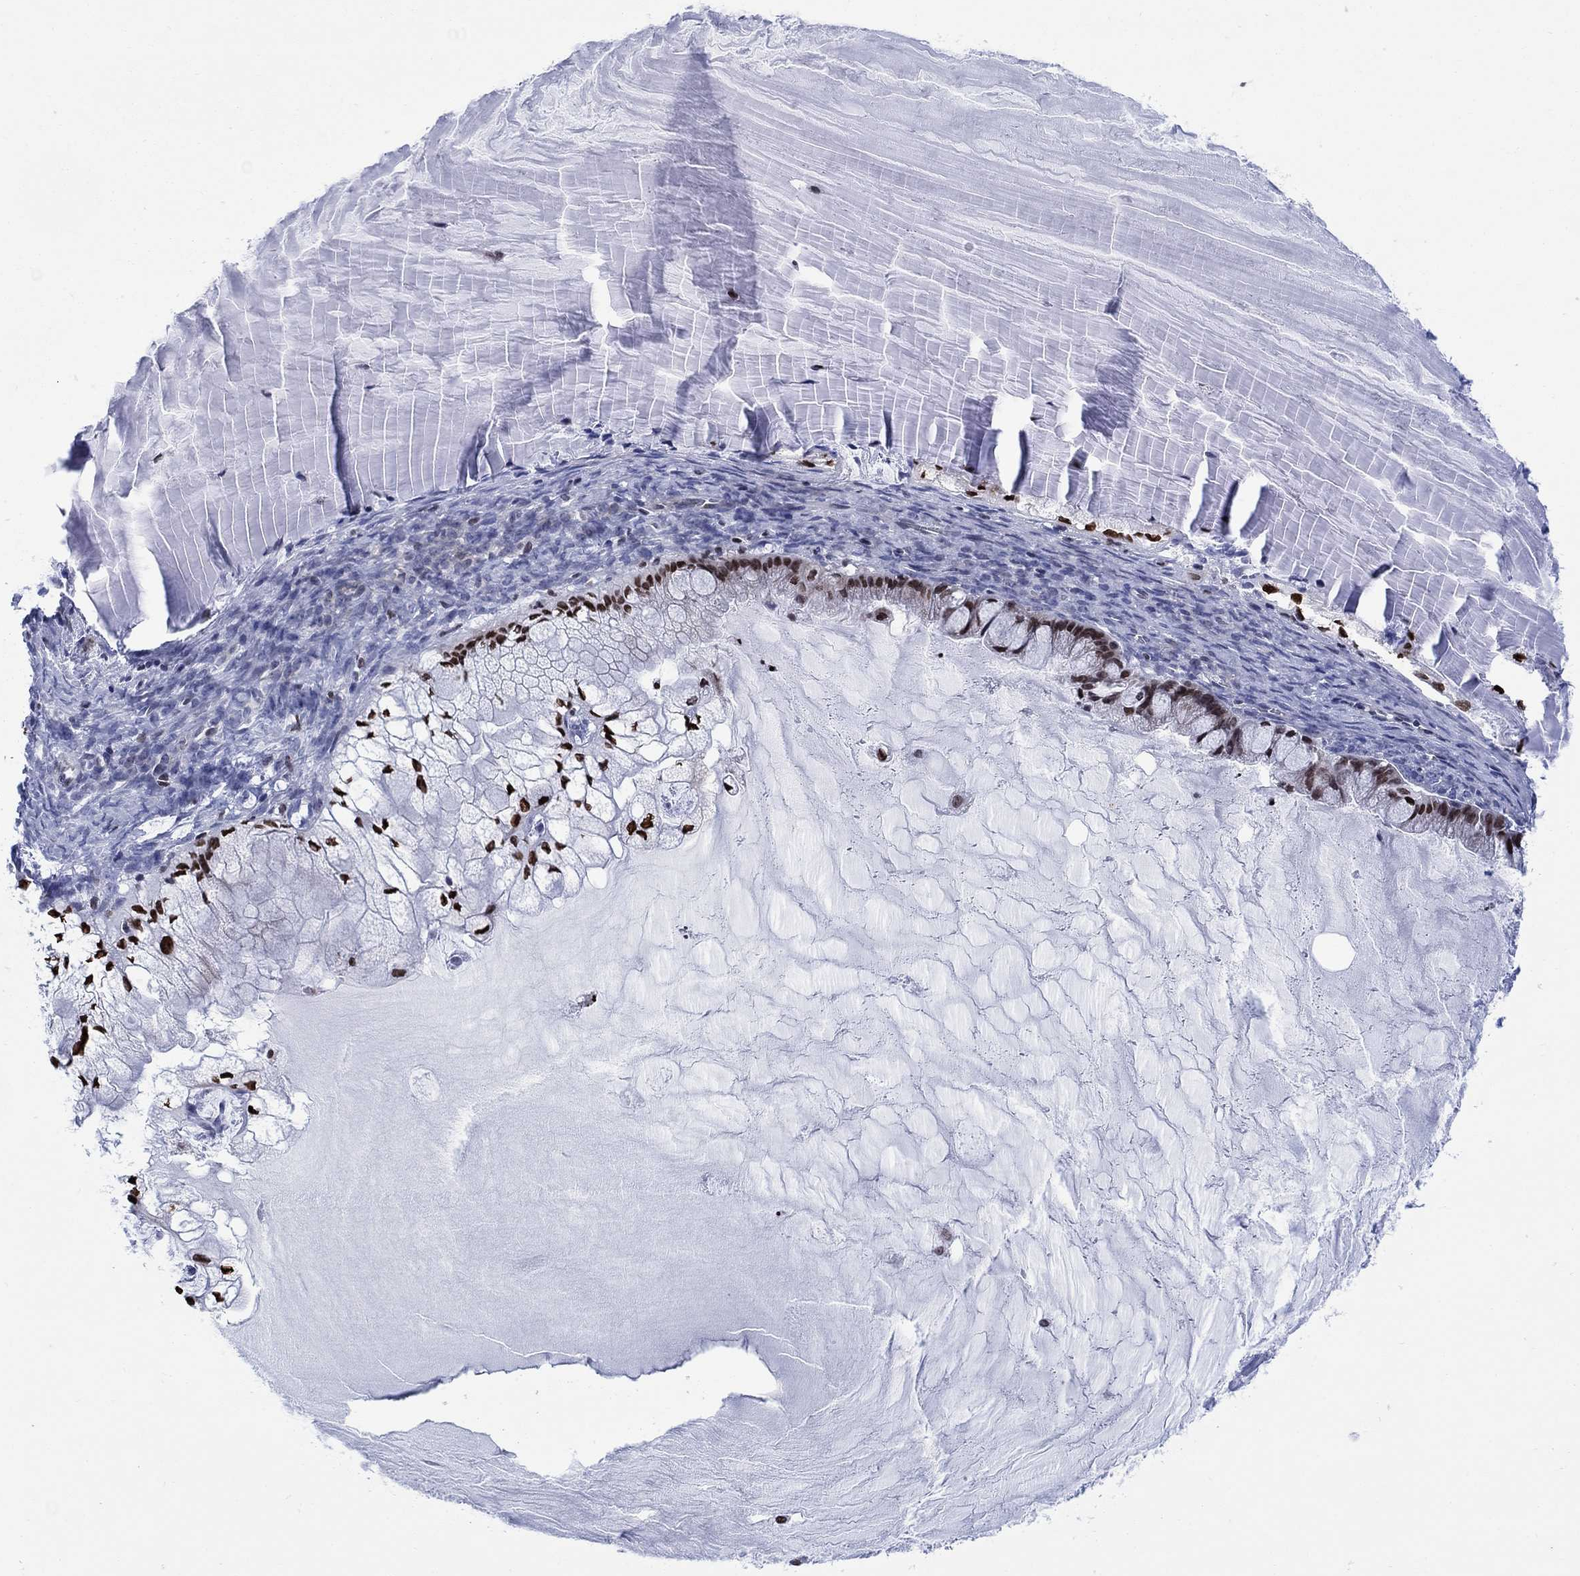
{"staining": {"intensity": "strong", "quantity": "25%-75%", "location": "nuclear"}, "tissue": "ovarian cancer", "cell_type": "Tumor cells", "image_type": "cancer", "snomed": [{"axis": "morphology", "description": "Cystadenocarcinoma, mucinous, NOS"}, {"axis": "topography", "description": "Ovary"}], "caption": "Ovarian cancer (mucinous cystadenocarcinoma) stained with IHC shows strong nuclear positivity in about 25%-75% of tumor cells.", "gene": "HMGA1", "patient": {"sex": "female", "age": 57}}